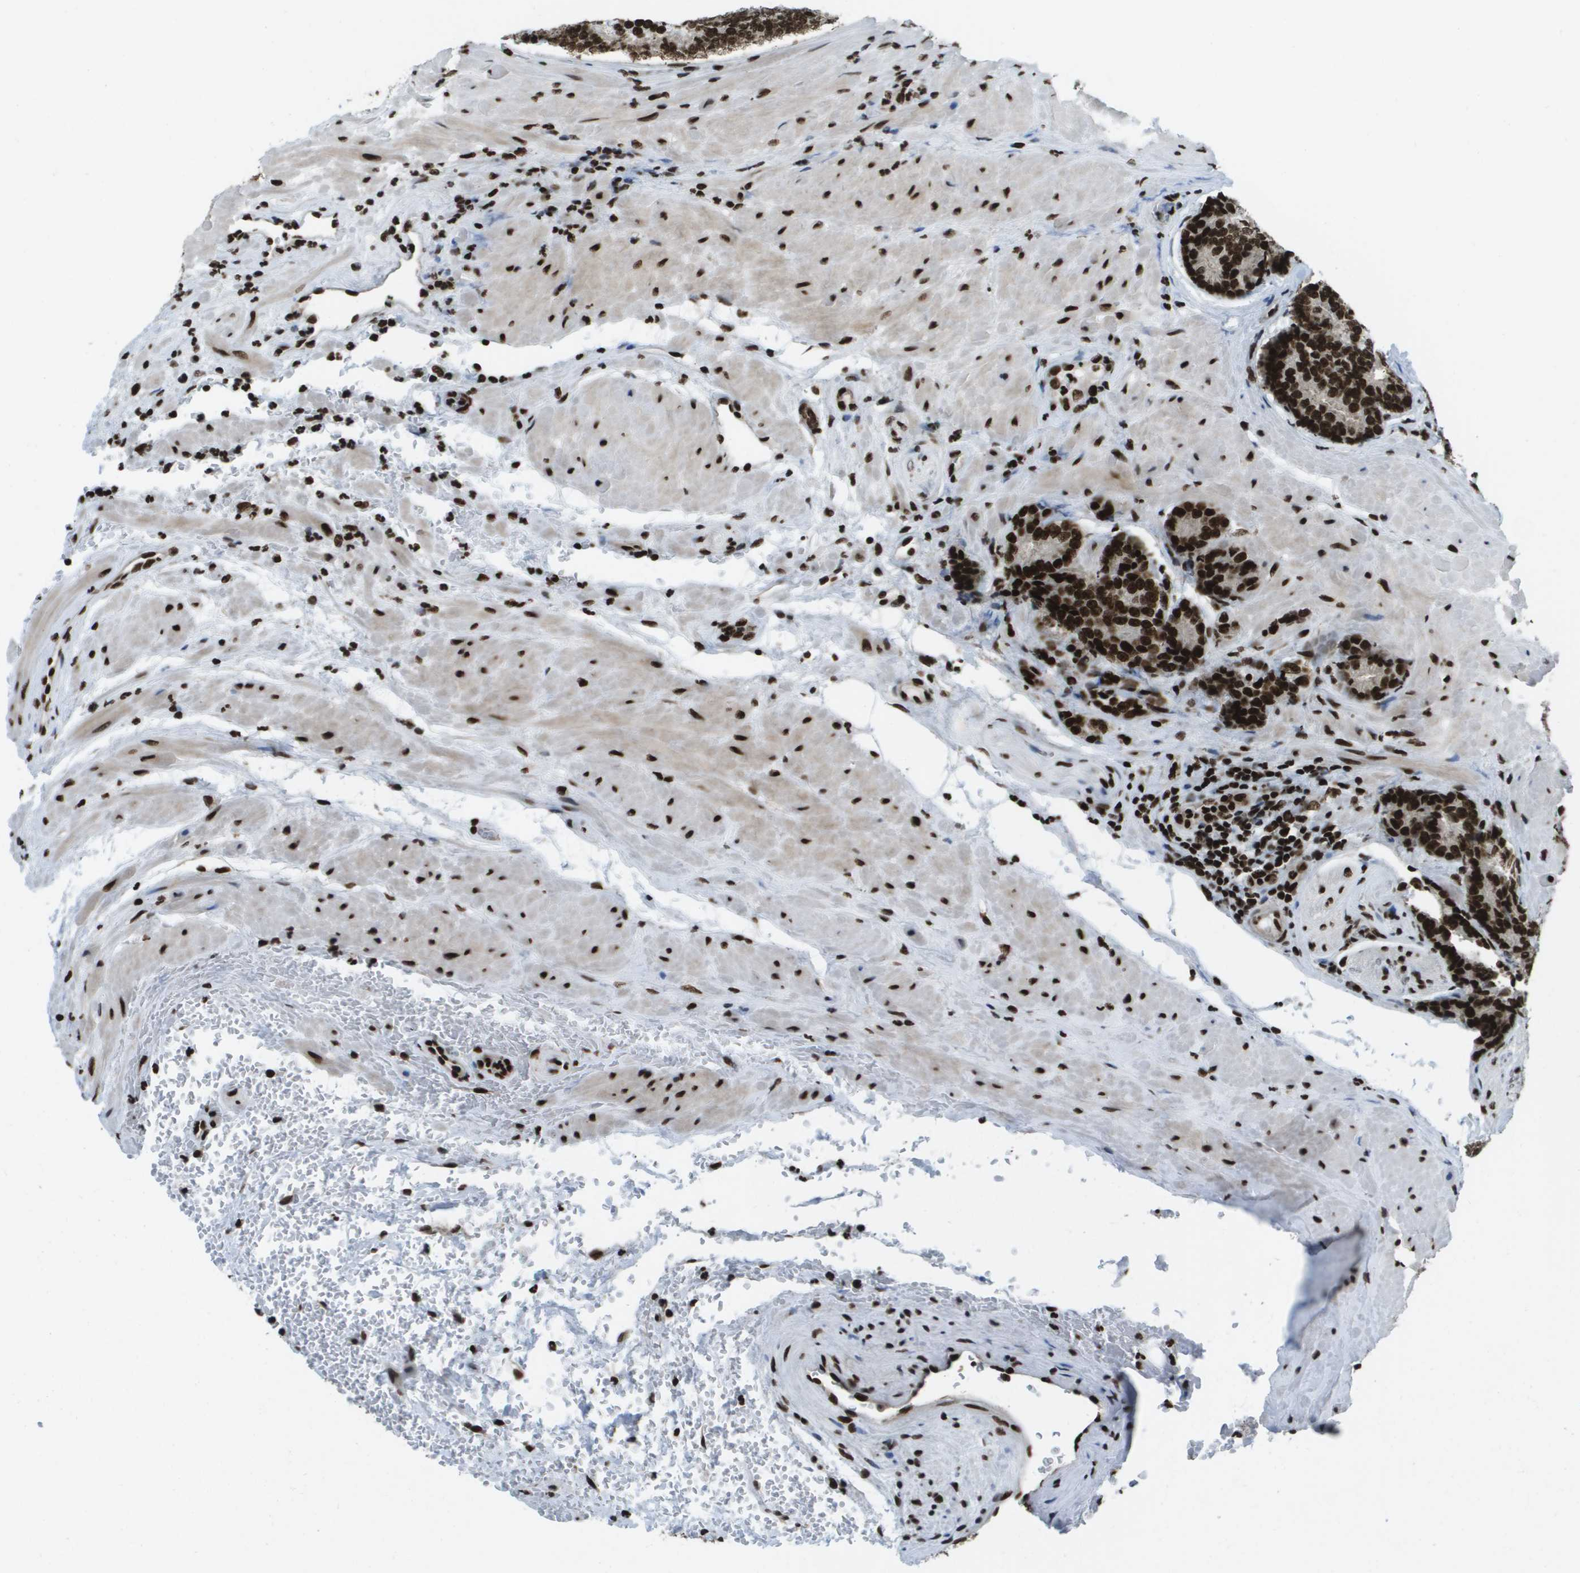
{"staining": {"intensity": "strong", "quantity": ">75%", "location": "nuclear"}, "tissue": "prostate cancer", "cell_type": "Tumor cells", "image_type": "cancer", "snomed": [{"axis": "morphology", "description": "Adenocarcinoma, High grade"}, {"axis": "topography", "description": "Prostate"}], "caption": "This photomicrograph exhibits immunohistochemistry staining of human prostate cancer (high-grade adenocarcinoma), with high strong nuclear expression in about >75% of tumor cells.", "gene": "GLYR1", "patient": {"sex": "male", "age": 61}}